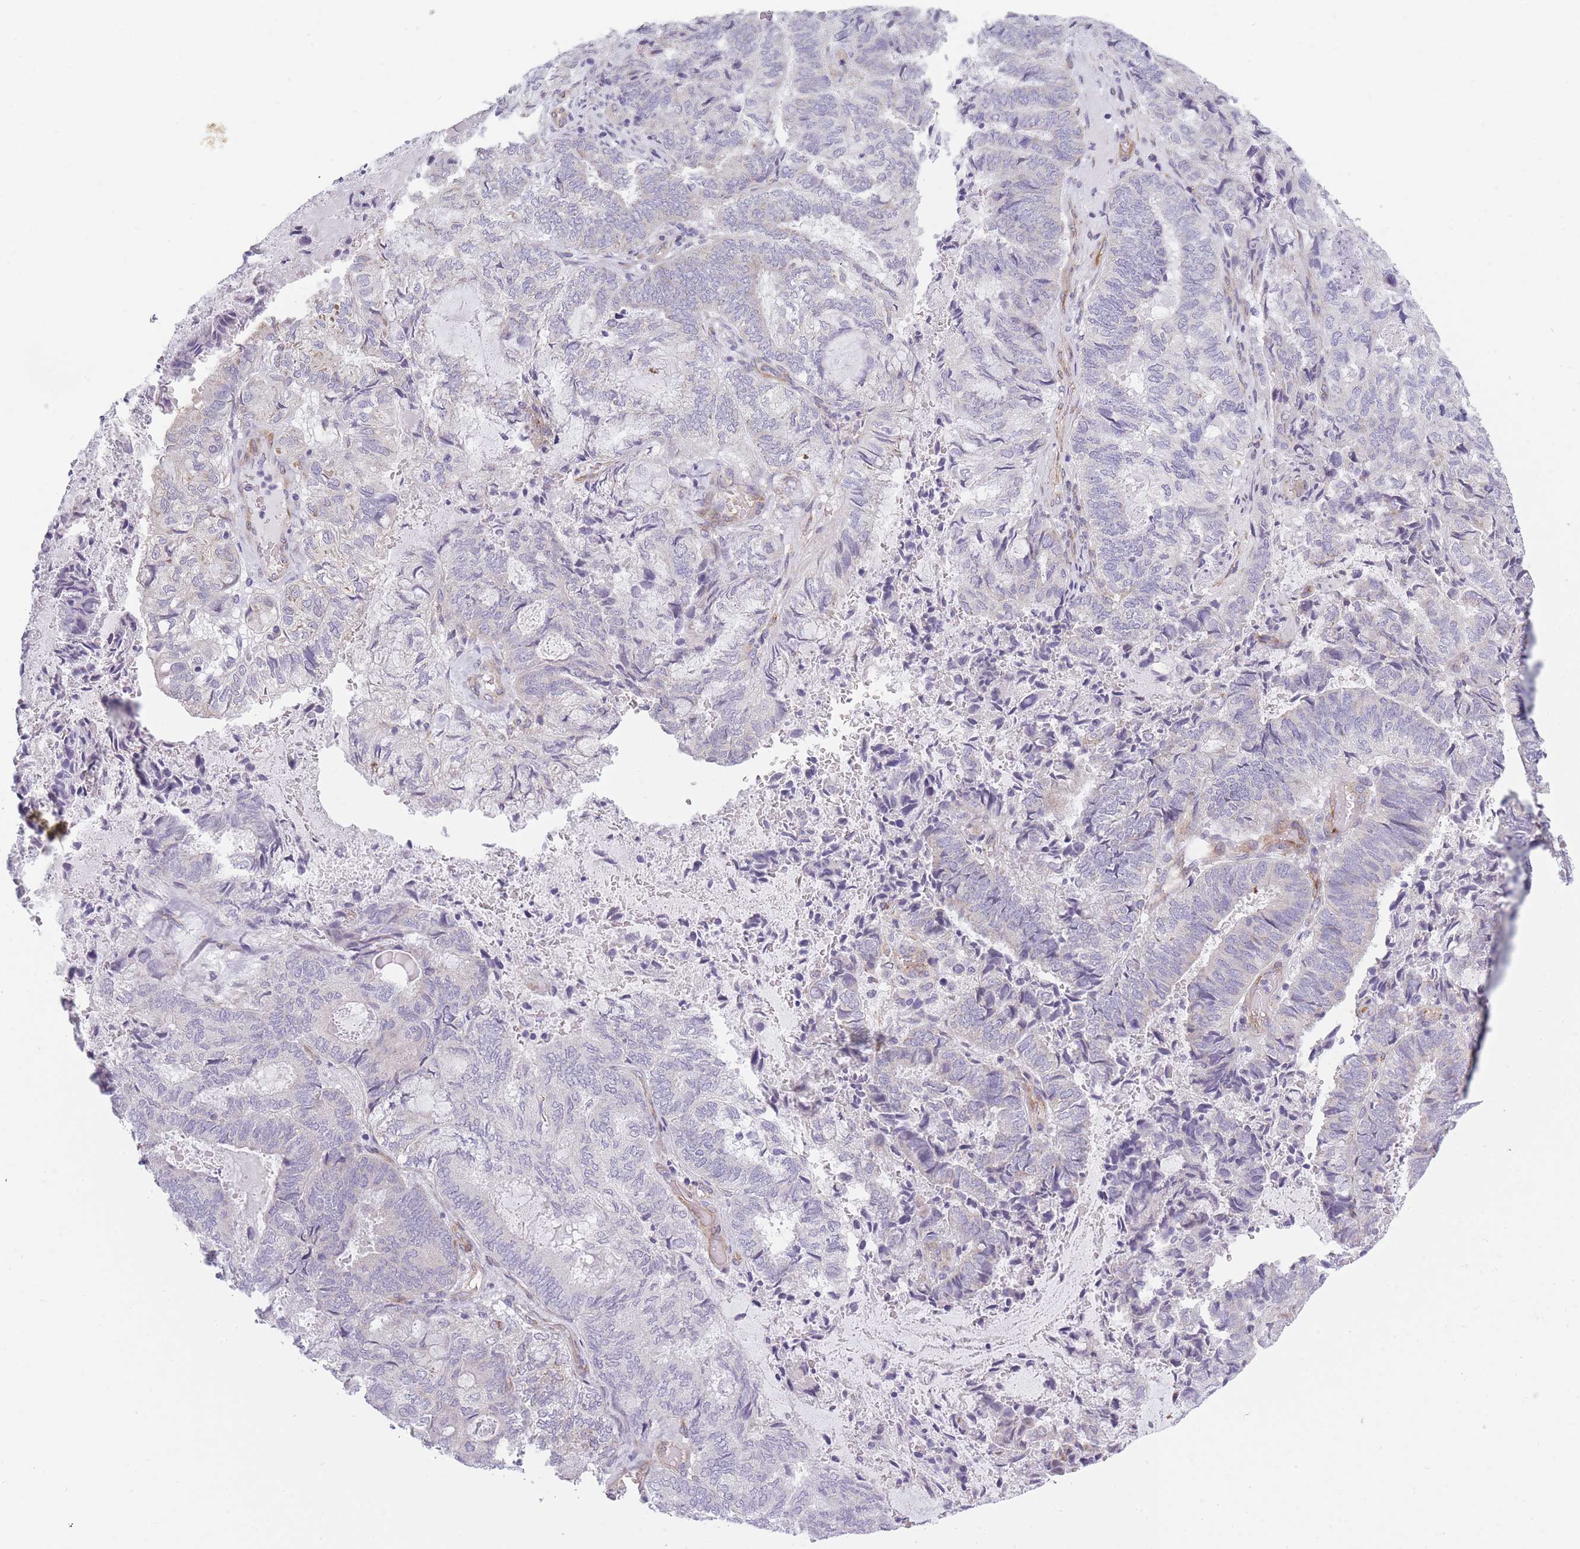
{"staining": {"intensity": "negative", "quantity": "none", "location": "none"}, "tissue": "endometrial cancer", "cell_type": "Tumor cells", "image_type": "cancer", "snomed": [{"axis": "morphology", "description": "Adenocarcinoma, NOS"}, {"axis": "topography", "description": "Endometrium"}], "caption": "Photomicrograph shows no protein expression in tumor cells of endometrial cancer tissue.", "gene": "OR6B3", "patient": {"sex": "female", "age": 80}}